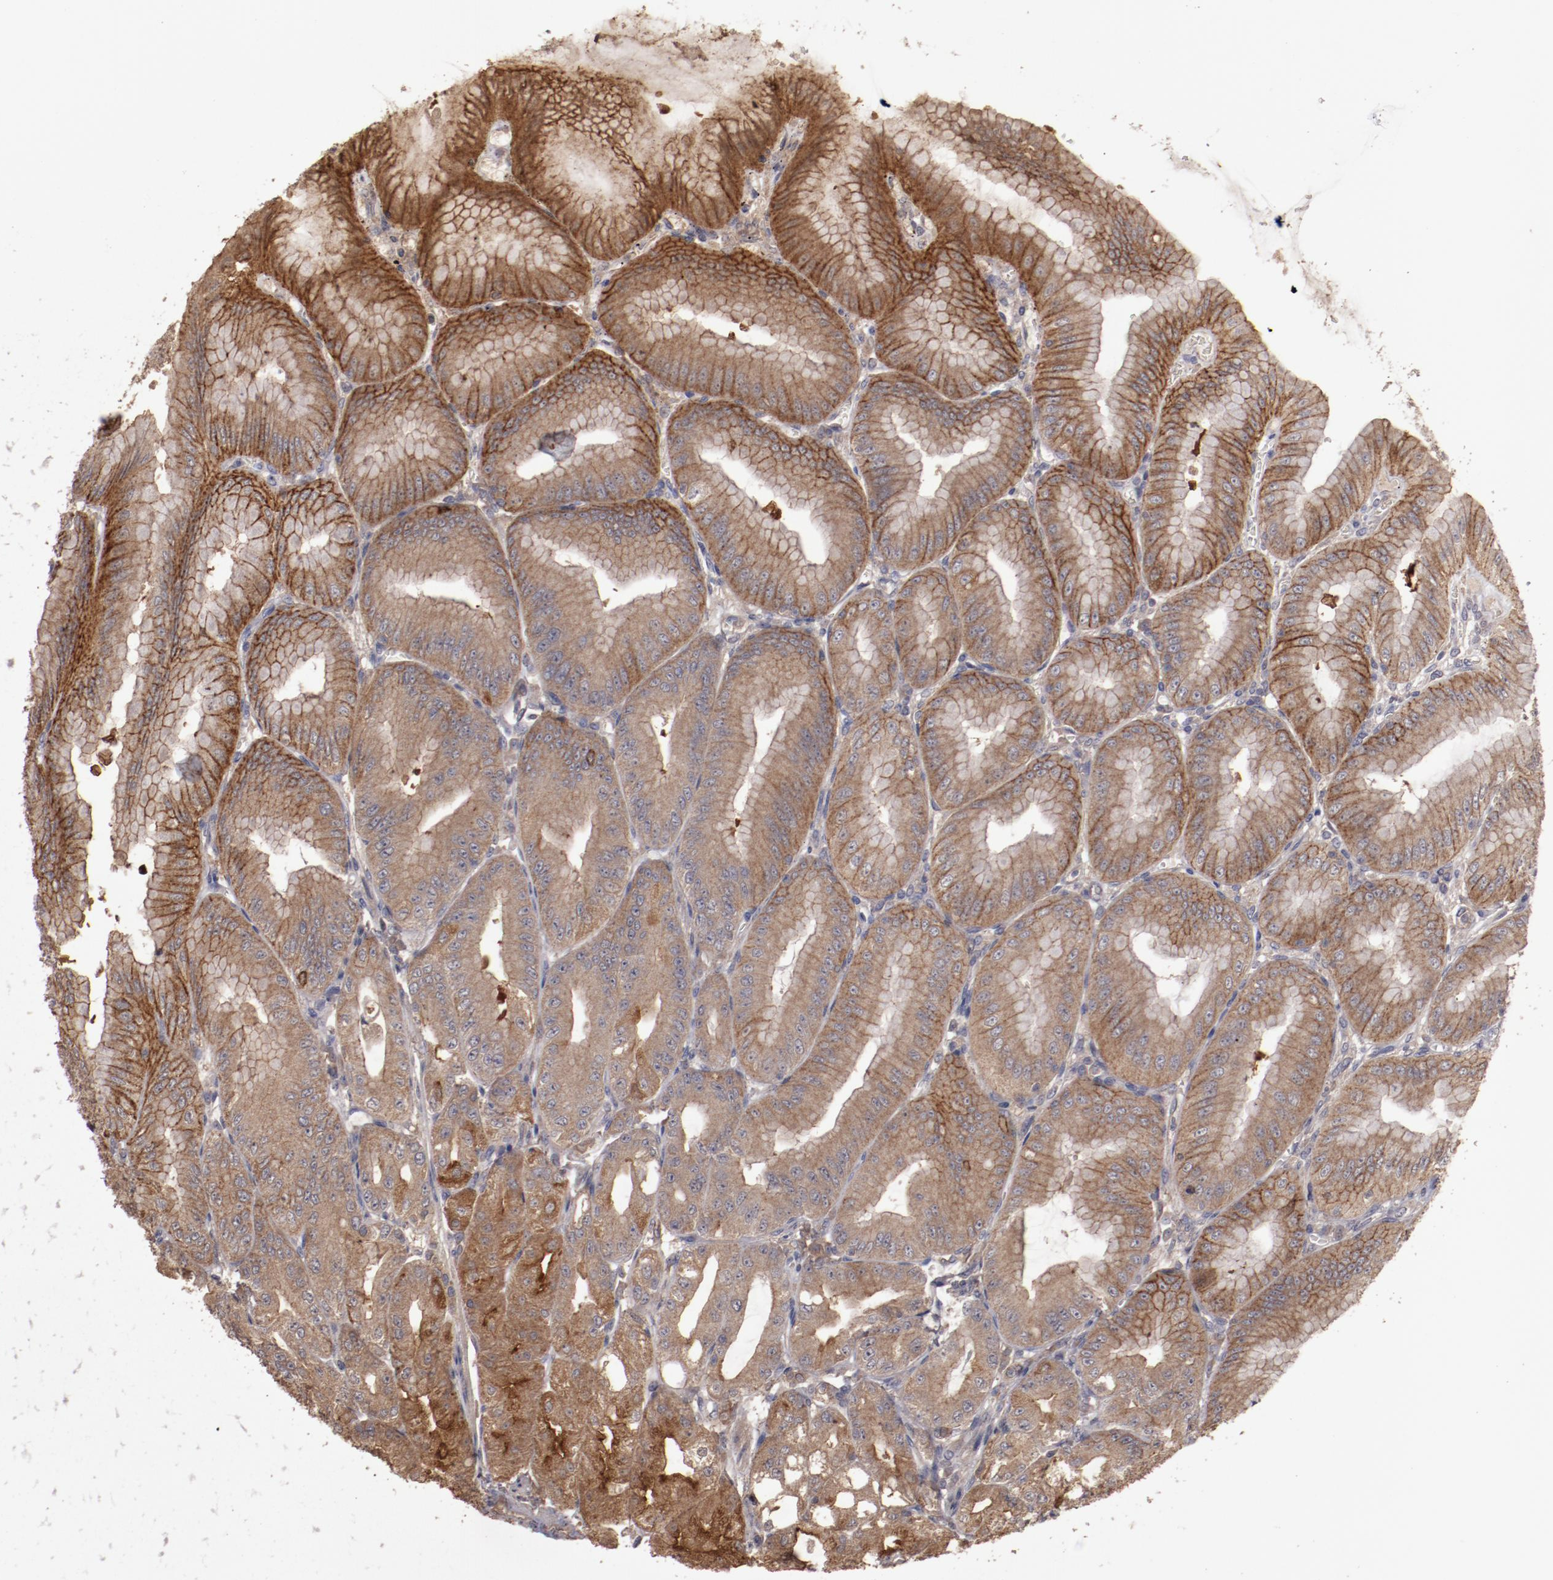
{"staining": {"intensity": "strong", "quantity": ">75%", "location": "cytoplasmic/membranous"}, "tissue": "stomach", "cell_type": "Glandular cells", "image_type": "normal", "snomed": [{"axis": "morphology", "description": "Normal tissue, NOS"}, {"axis": "topography", "description": "Stomach, lower"}], "caption": "Stomach stained with a brown dye reveals strong cytoplasmic/membranous positive staining in approximately >75% of glandular cells.", "gene": "LRRC75B", "patient": {"sex": "male", "age": 71}}